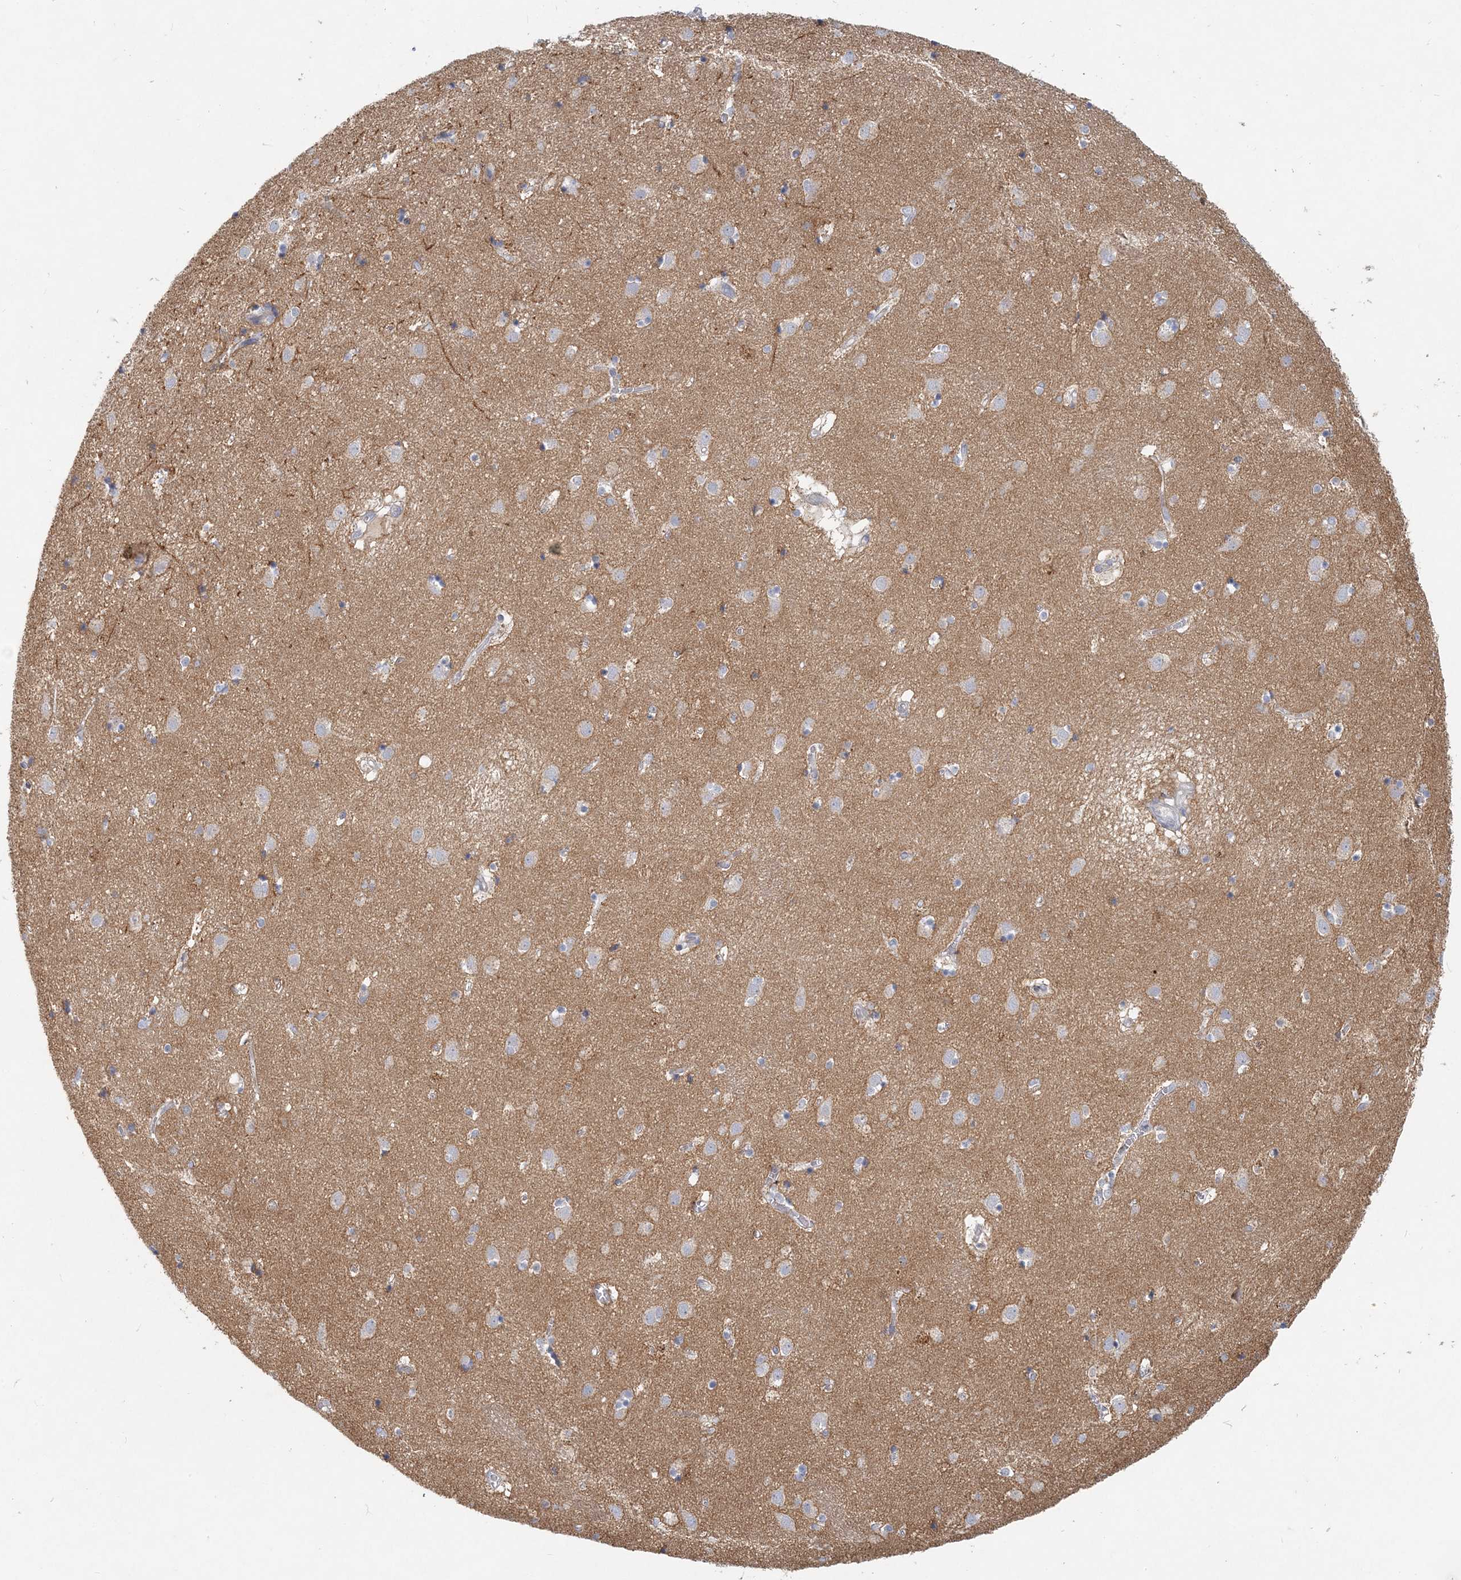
{"staining": {"intensity": "negative", "quantity": "none", "location": "none"}, "tissue": "caudate", "cell_type": "Glial cells", "image_type": "normal", "snomed": [{"axis": "morphology", "description": "Normal tissue, NOS"}, {"axis": "topography", "description": "Lateral ventricle wall"}], "caption": "DAB (3,3'-diaminobenzidine) immunohistochemical staining of normal human caudate reveals no significant staining in glial cells.", "gene": "GMPPA", "patient": {"sex": "male", "age": 70}}